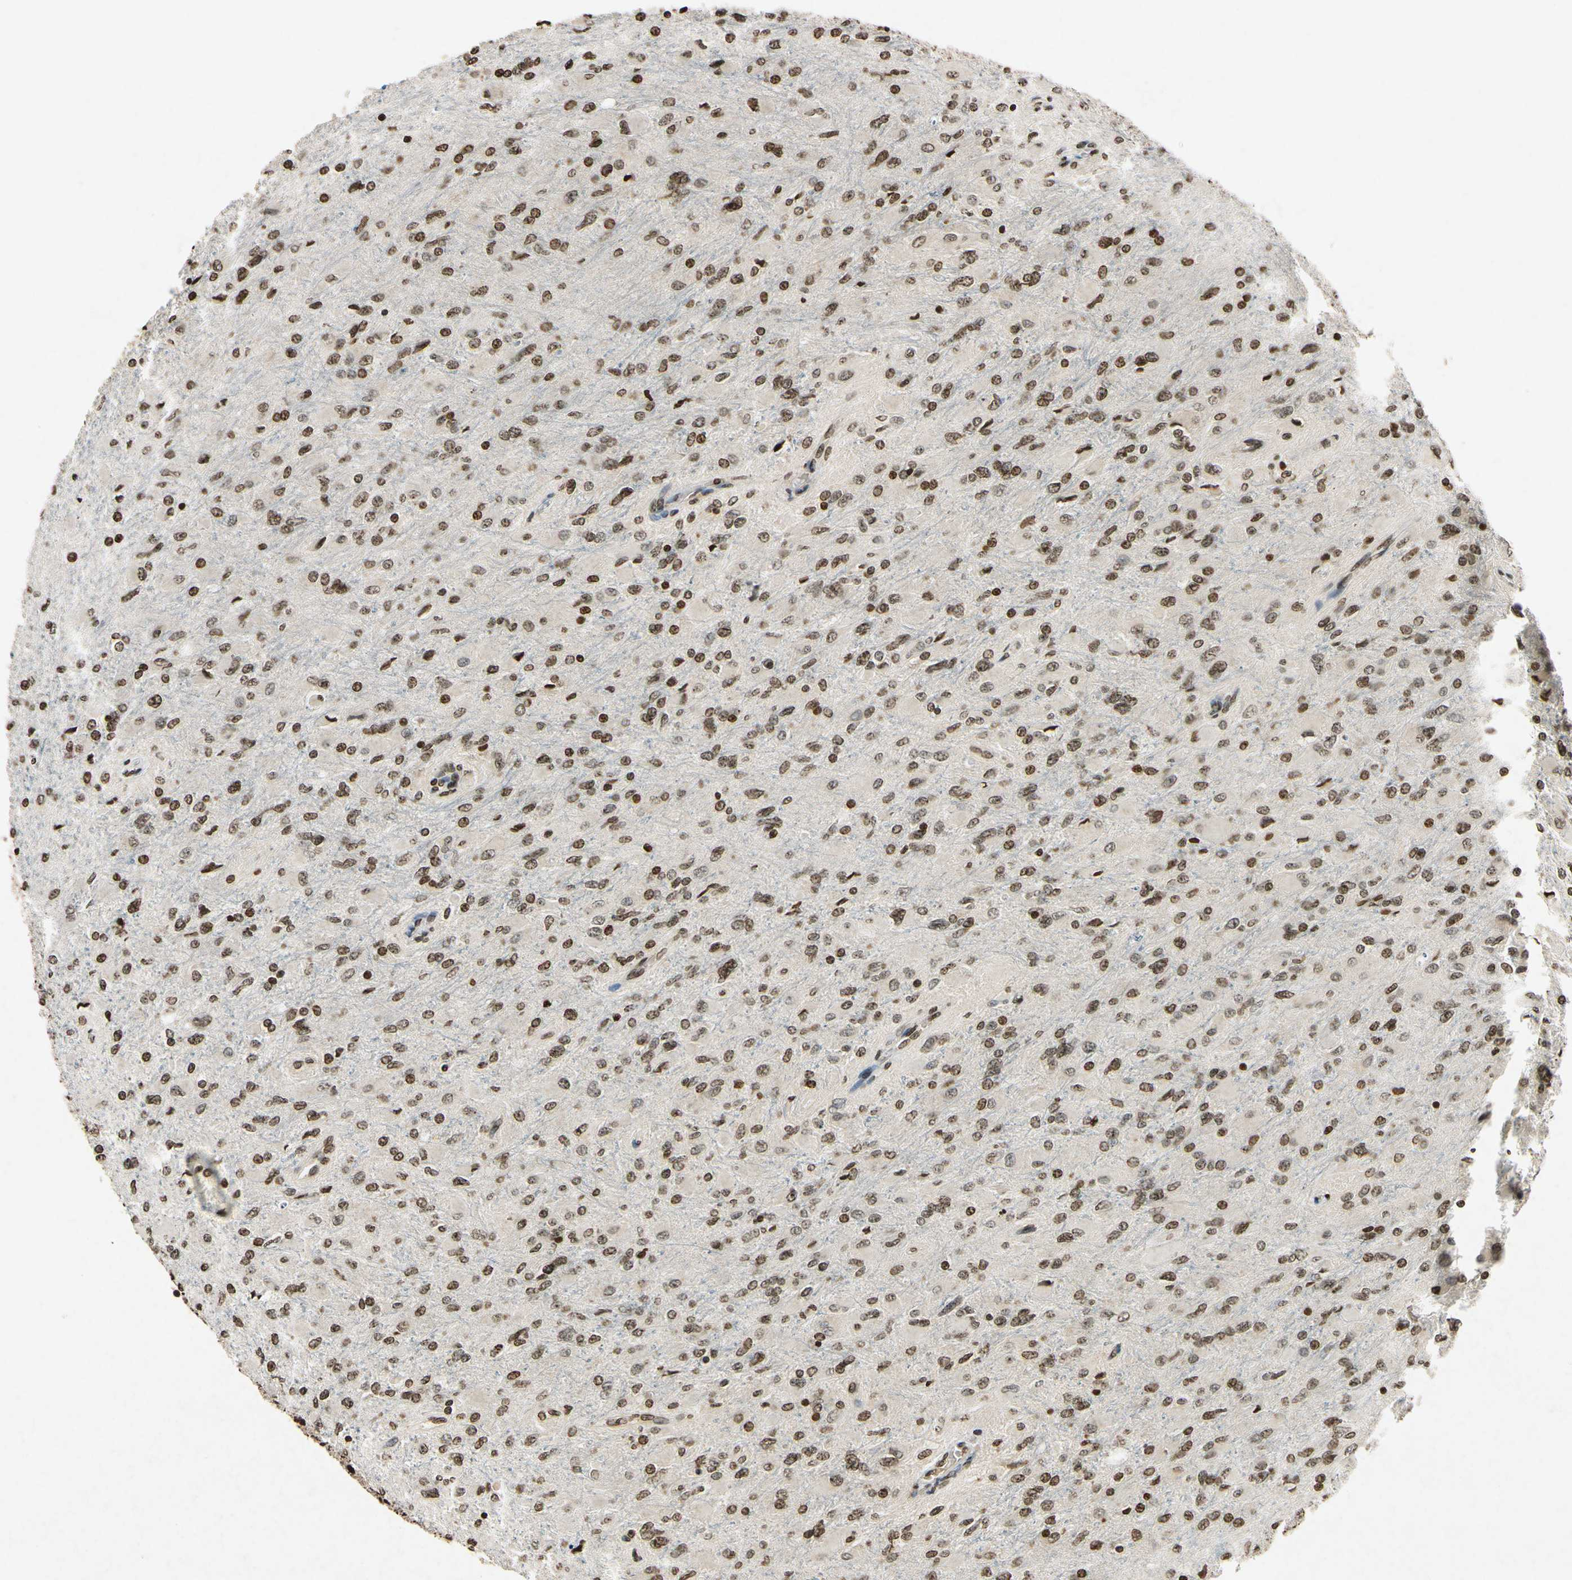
{"staining": {"intensity": "moderate", "quantity": ">75%", "location": "nuclear"}, "tissue": "glioma", "cell_type": "Tumor cells", "image_type": "cancer", "snomed": [{"axis": "morphology", "description": "Glioma, malignant, High grade"}, {"axis": "topography", "description": "Cerebral cortex"}], "caption": "Malignant high-grade glioma stained with a protein marker reveals moderate staining in tumor cells.", "gene": "HOXB3", "patient": {"sex": "female", "age": 36}}